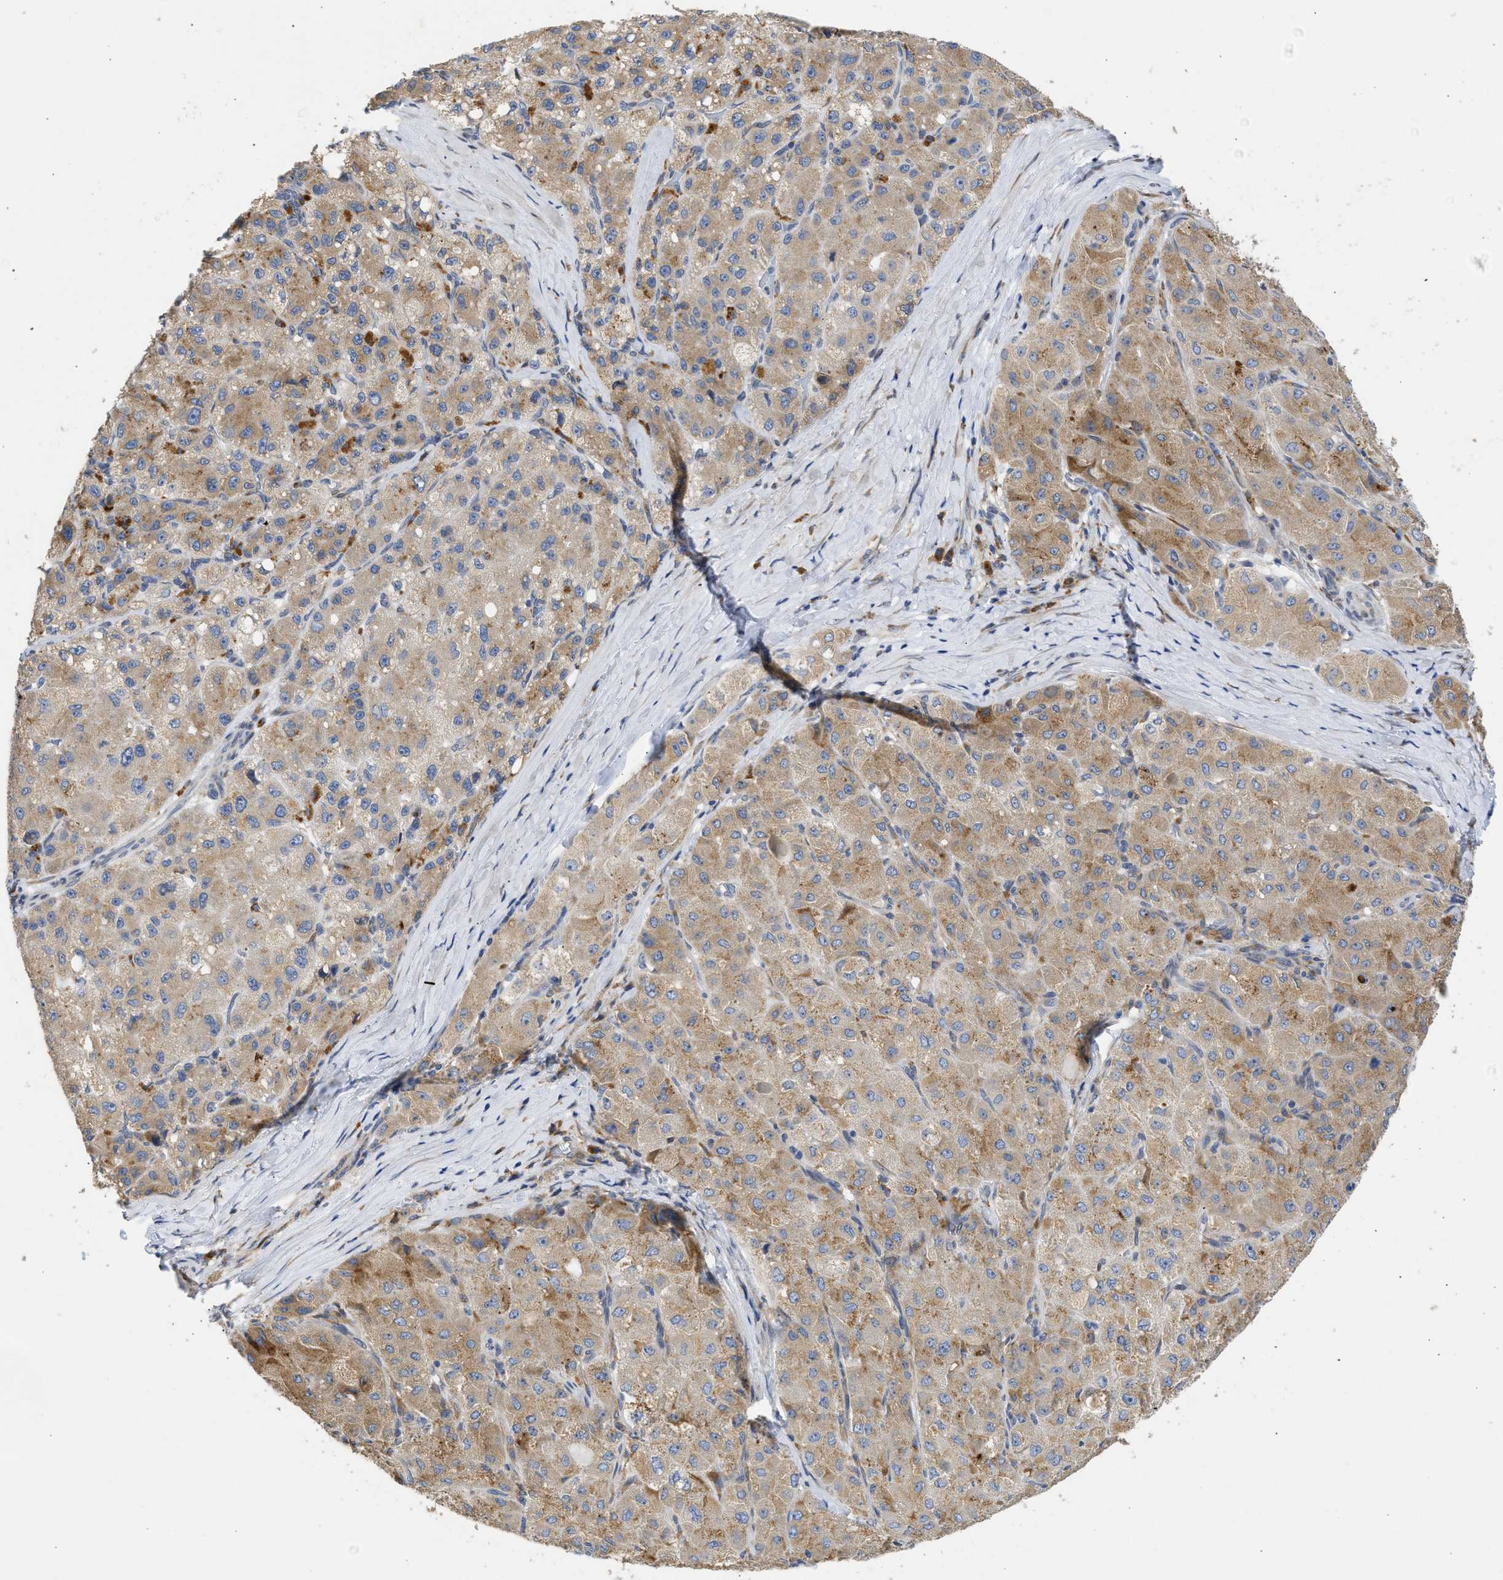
{"staining": {"intensity": "moderate", "quantity": ">75%", "location": "cytoplasmic/membranous"}, "tissue": "liver cancer", "cell_type": "Tumor cells", "image_type": "cancer", "snomed": [{"axis": "morphology", "description": "Carcinoma, Hepatocellular, NOS"}, {"axis": "topography", "description": "Liver"}], "caption": "DAB (3,3'-diaminobenzidine) immunohistochemical staining of liver cancer (hepatocellular carcinoma) demonstrates moderate cytoplasmic/membranous protein expression in approximately >75% of tumor cells.", "gene": "TMED1", "patient": {"sex": "male", "age": 80}}